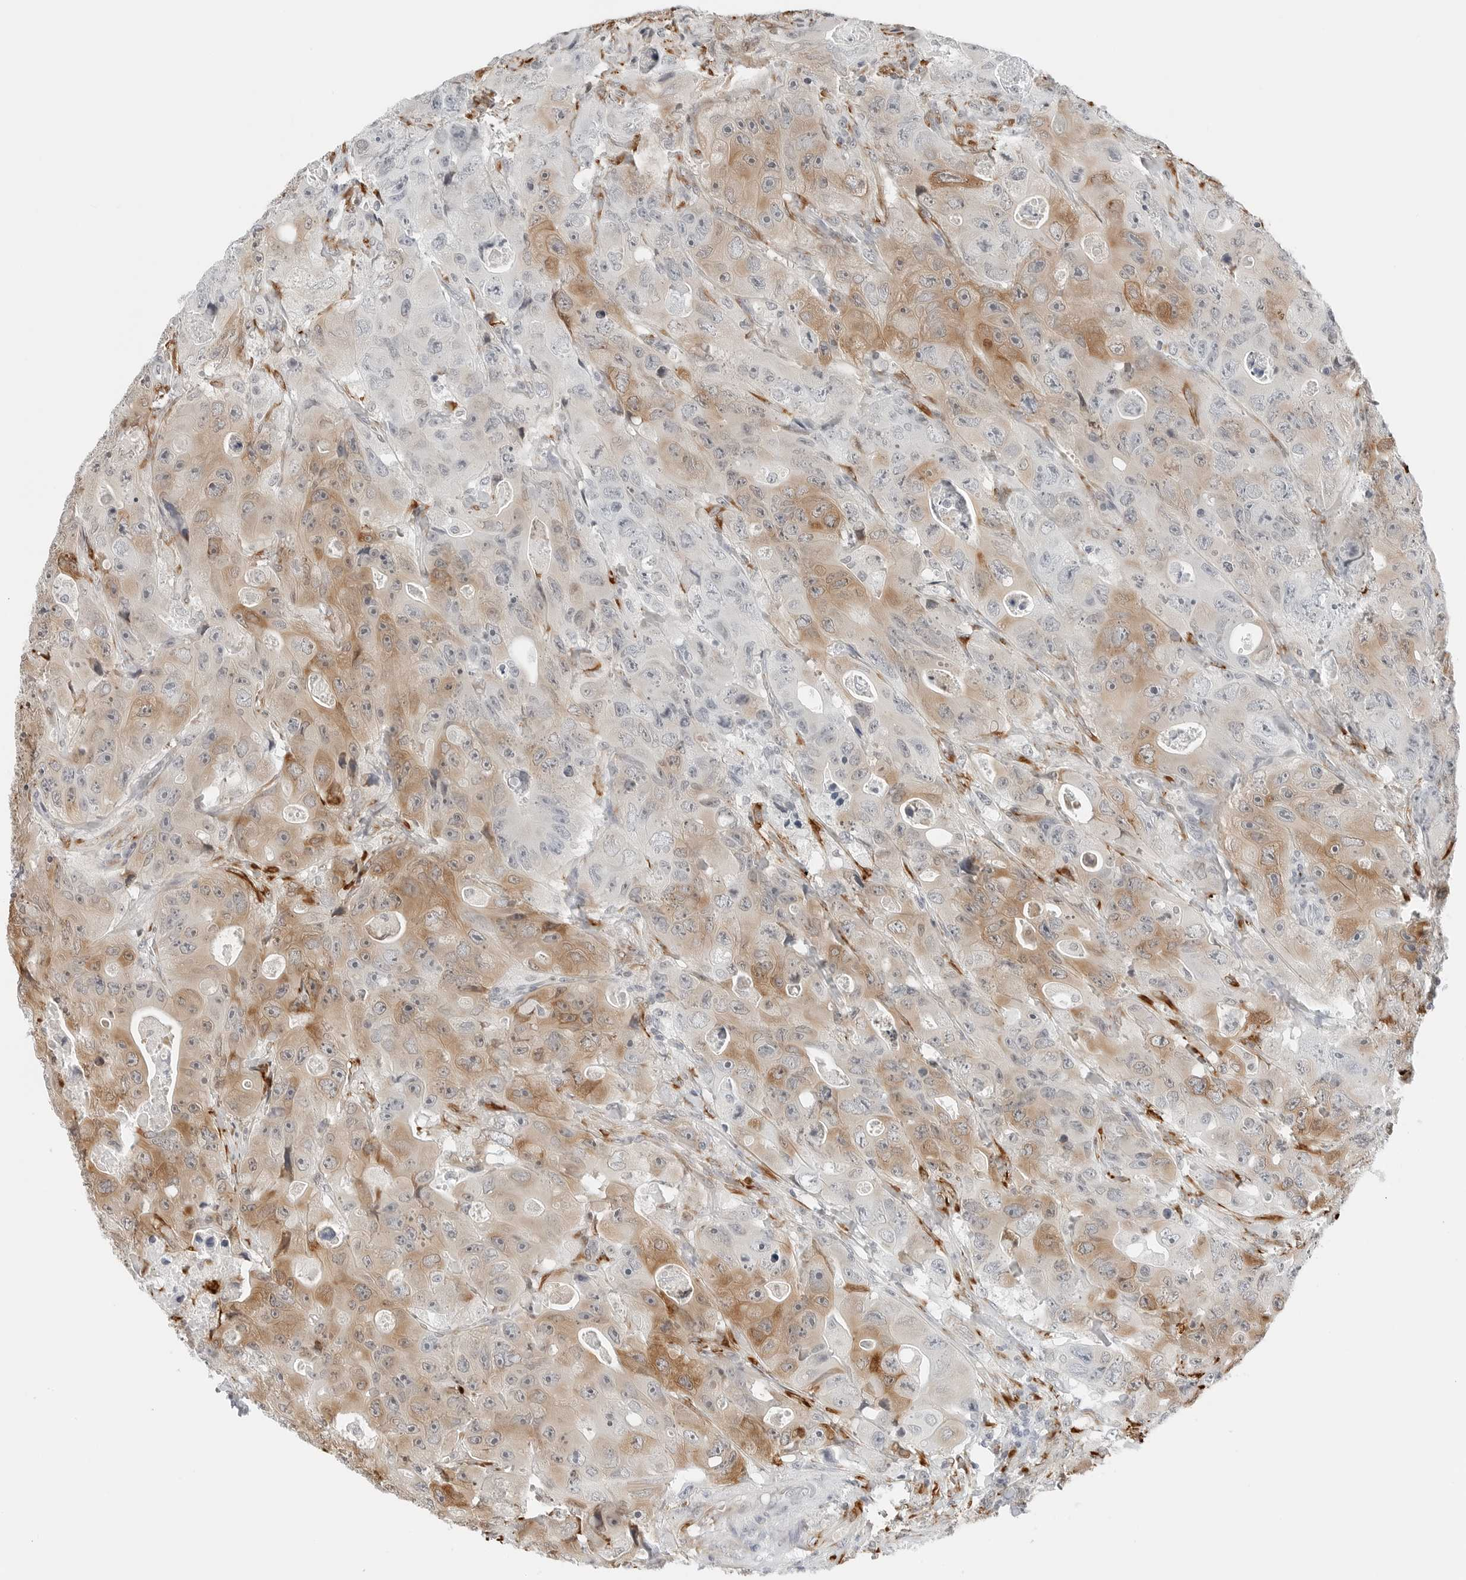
{"staining": {"intensity": "moderate", "quantity": ">75%", "location": "cytoplasmic/membranous"}, "tissue": "colorectal cancer", "cell_type": "Tumor cells", "image_type": "cancer", "snomed": [{"axis": "morphology", "description": "Adenocarcinoma, NOS"}, {"axis": "topography", "description": "Colon"}], "caption": "Colorectal adenocarcinoma stained with DAB IHC exhibits medium levels of moderate cytoplasmic/membranous expression in approximately >75% of tumor cells.", "gene": "P4HA2", "patient": {"sex": "female", "age": 46}}